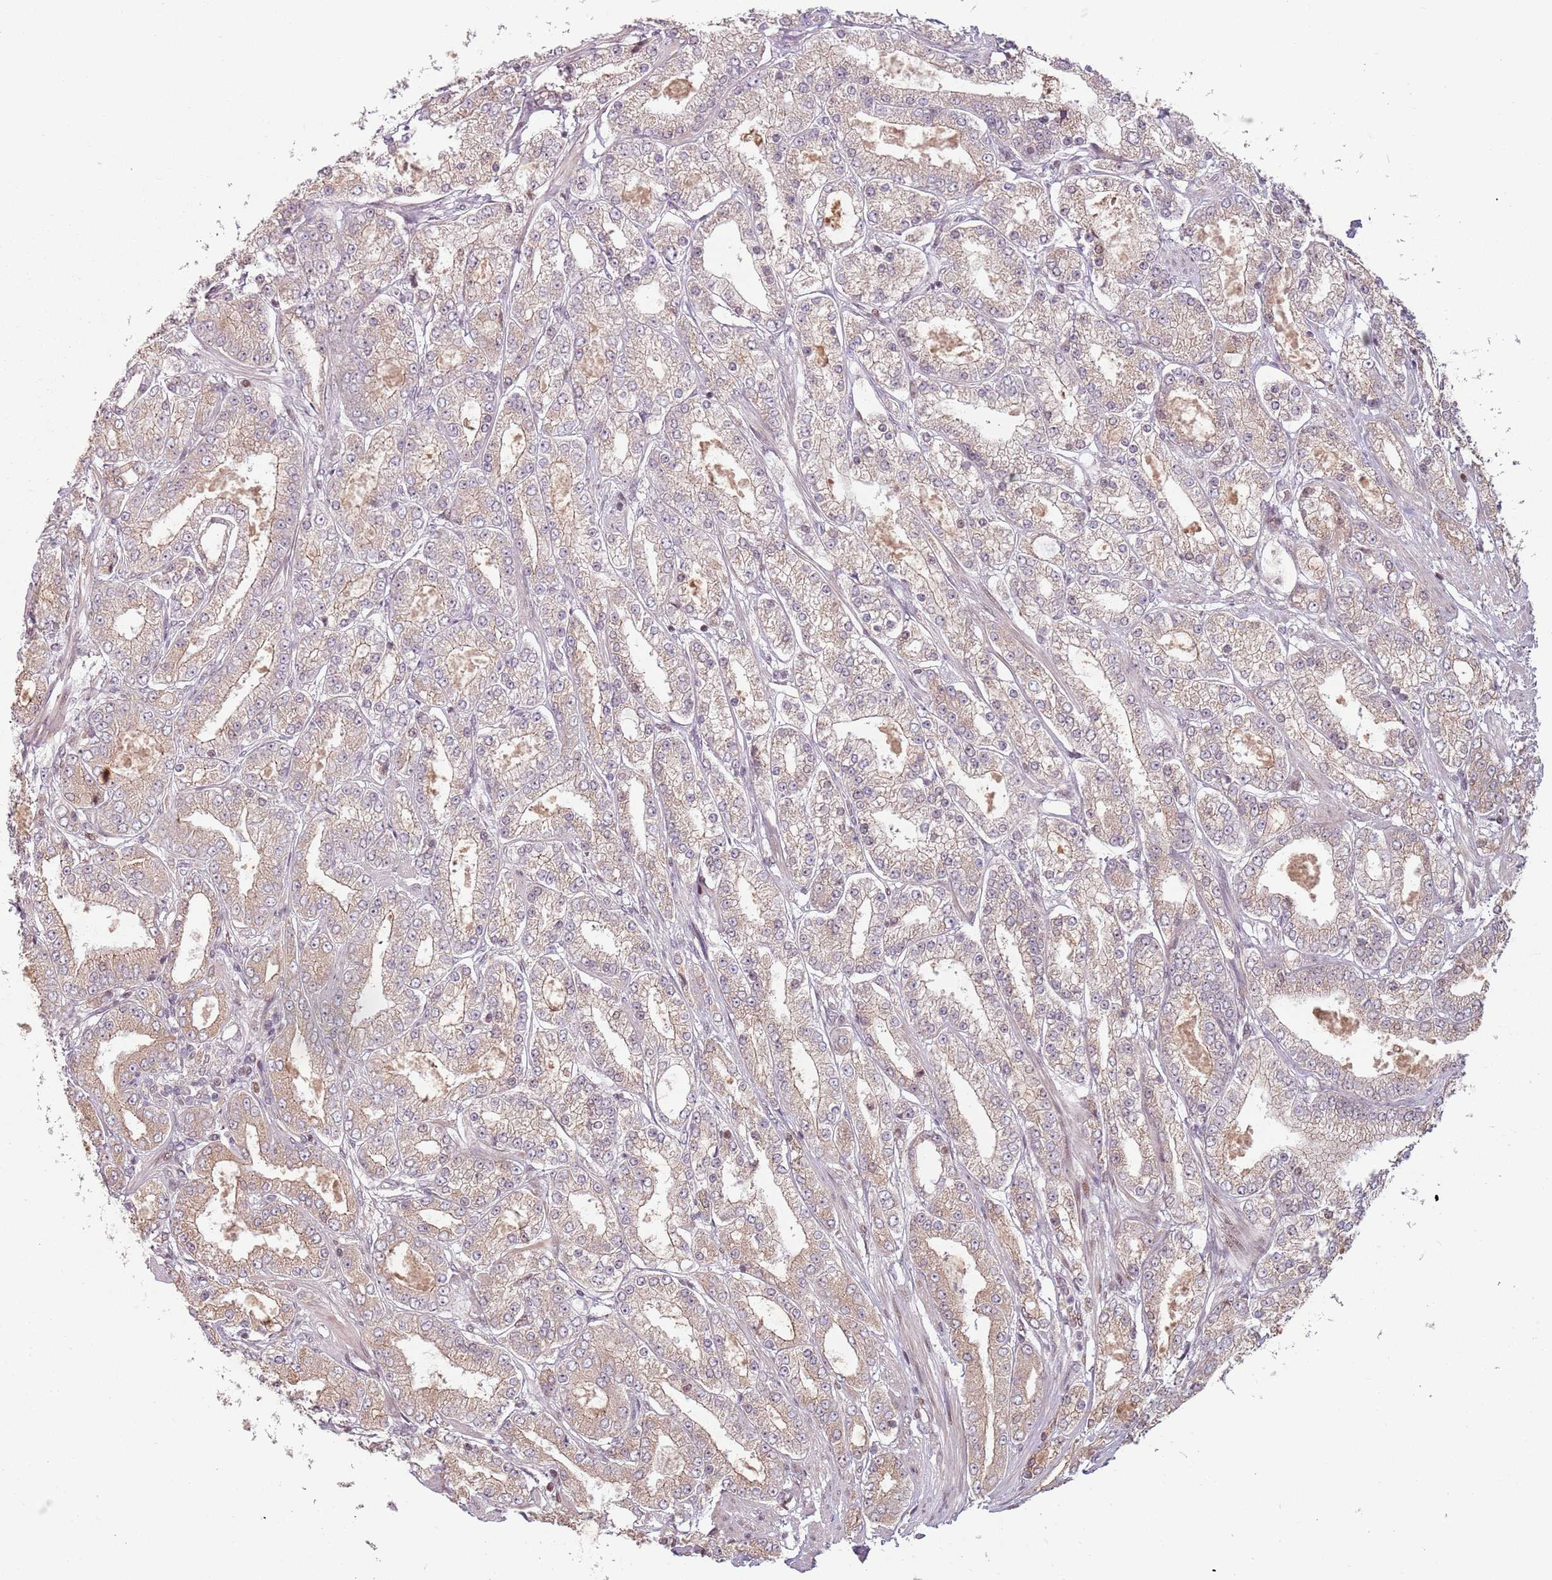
{"staining": {"intensity": "moderate", "quantity": "<25%", "location": "cytoplasmic/membranous"}, "tissue": "prostate cancer", "cell_type": "Tumor cells", "image_type": "cancer", "snomed": [{"axis": "morphology", "description": "Adenocarcinoma, High grade"}, {"axis": "topography", "description": "Prostate"}], "caption": "This is an image of immunohistochemistry (IHC) staining of prostate cancer, which shows moderate positivity in the cytoplasmic/membranous of tumor cells.", "gene": "ADGRG1", "patient": {"sex": "male", "age": 68}}